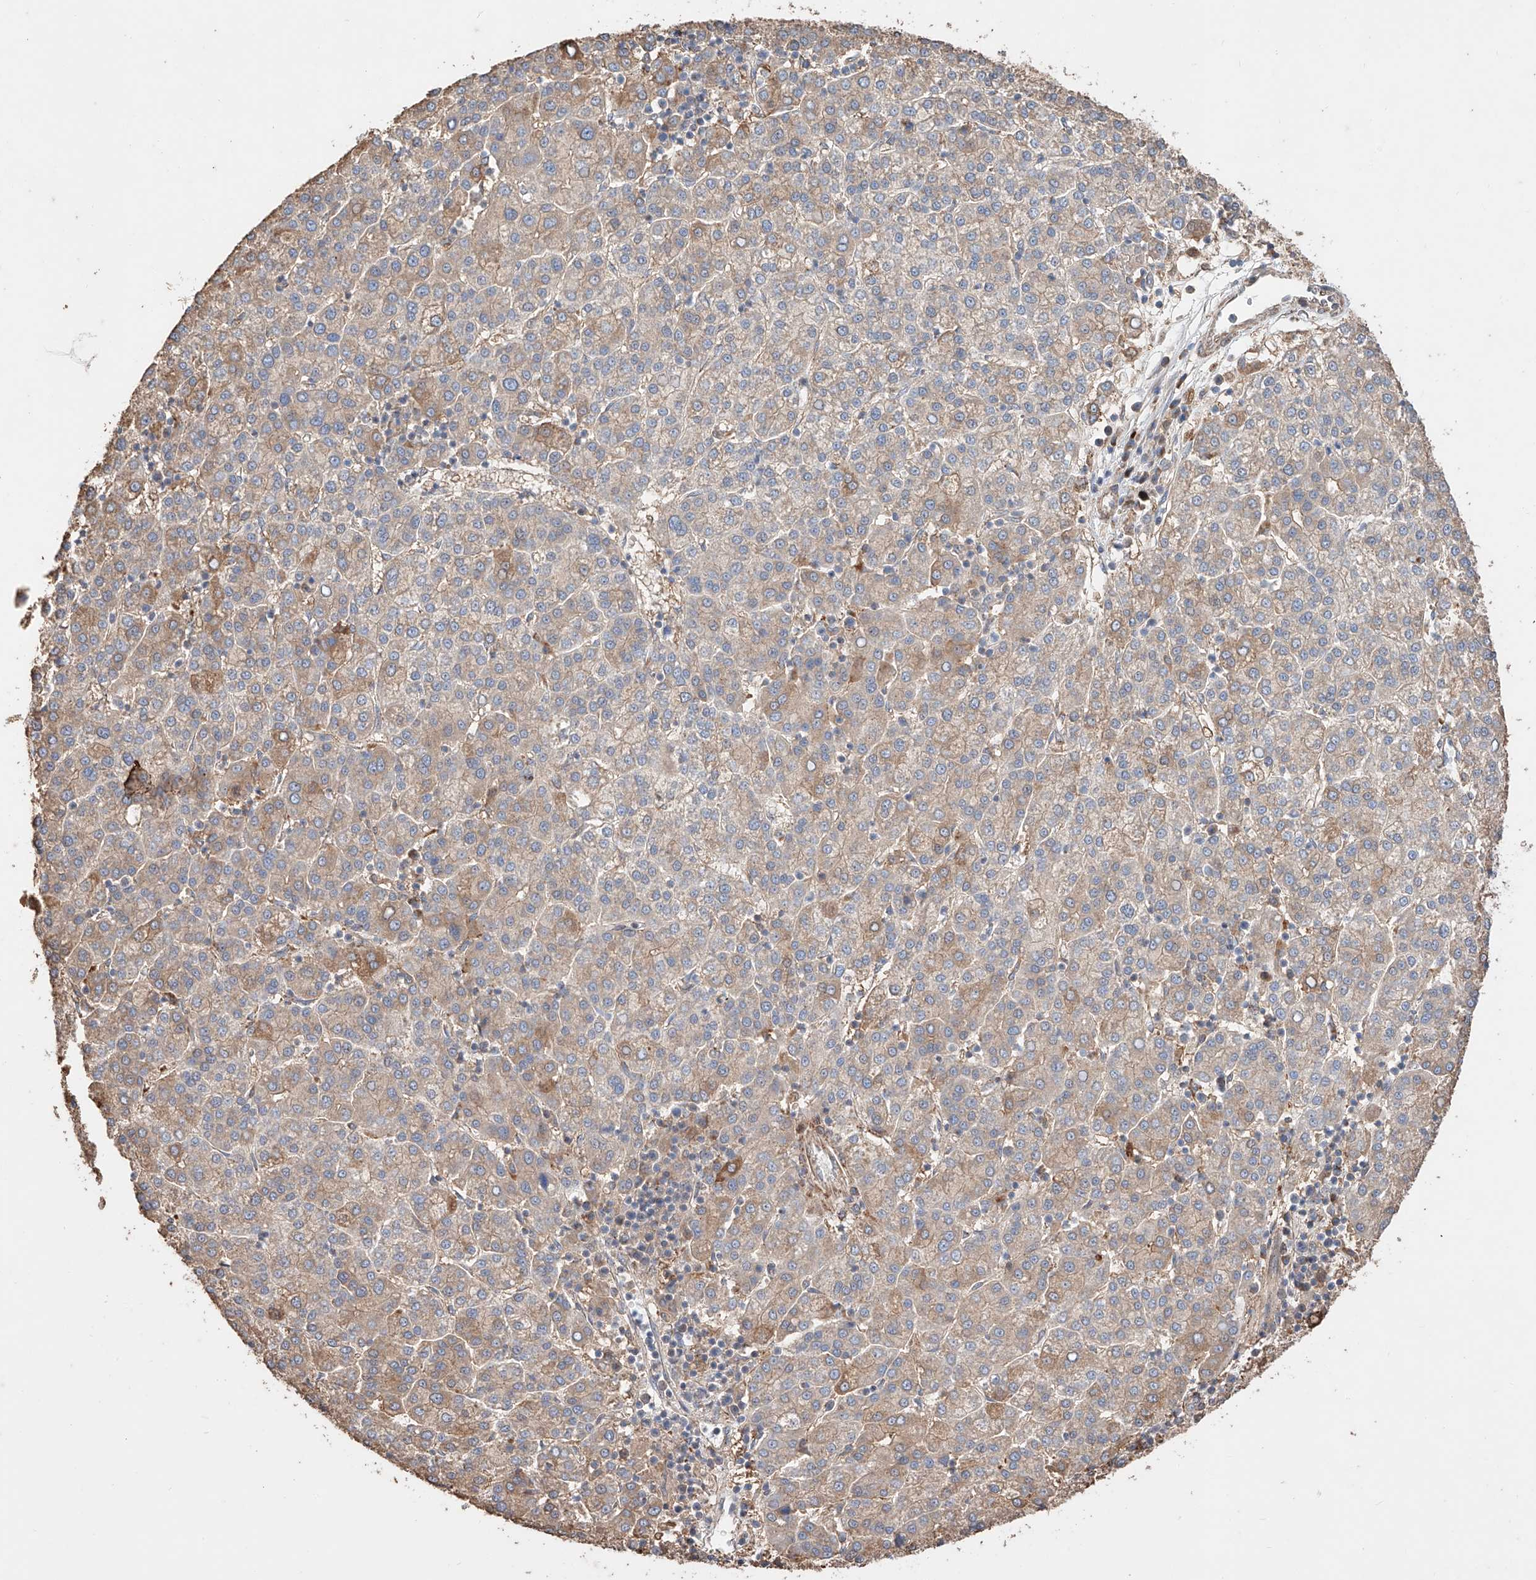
{"staining": {"intensity": "moderate", "quantity": "<25%", "location": "cytoplasmic/membranous"}, "tissue": "liver cancer", "cell_type": "Tumor cells", "image_type": "cancer", "snomed": [{"axis": "morphology", "description": "Carcinoma, Hepatocellular, NOS"}, {"axis": "topography", "description": "Liver"}], "caption": "Immunohistochemical staining of hepatocellular carcinoma (liver) reveals moderate cytoplasmic/membranous protein staining in approximately <25% of tumor cells.", "gene": "MOSPD1", "patient": {"sex": "female", "age": 58}}